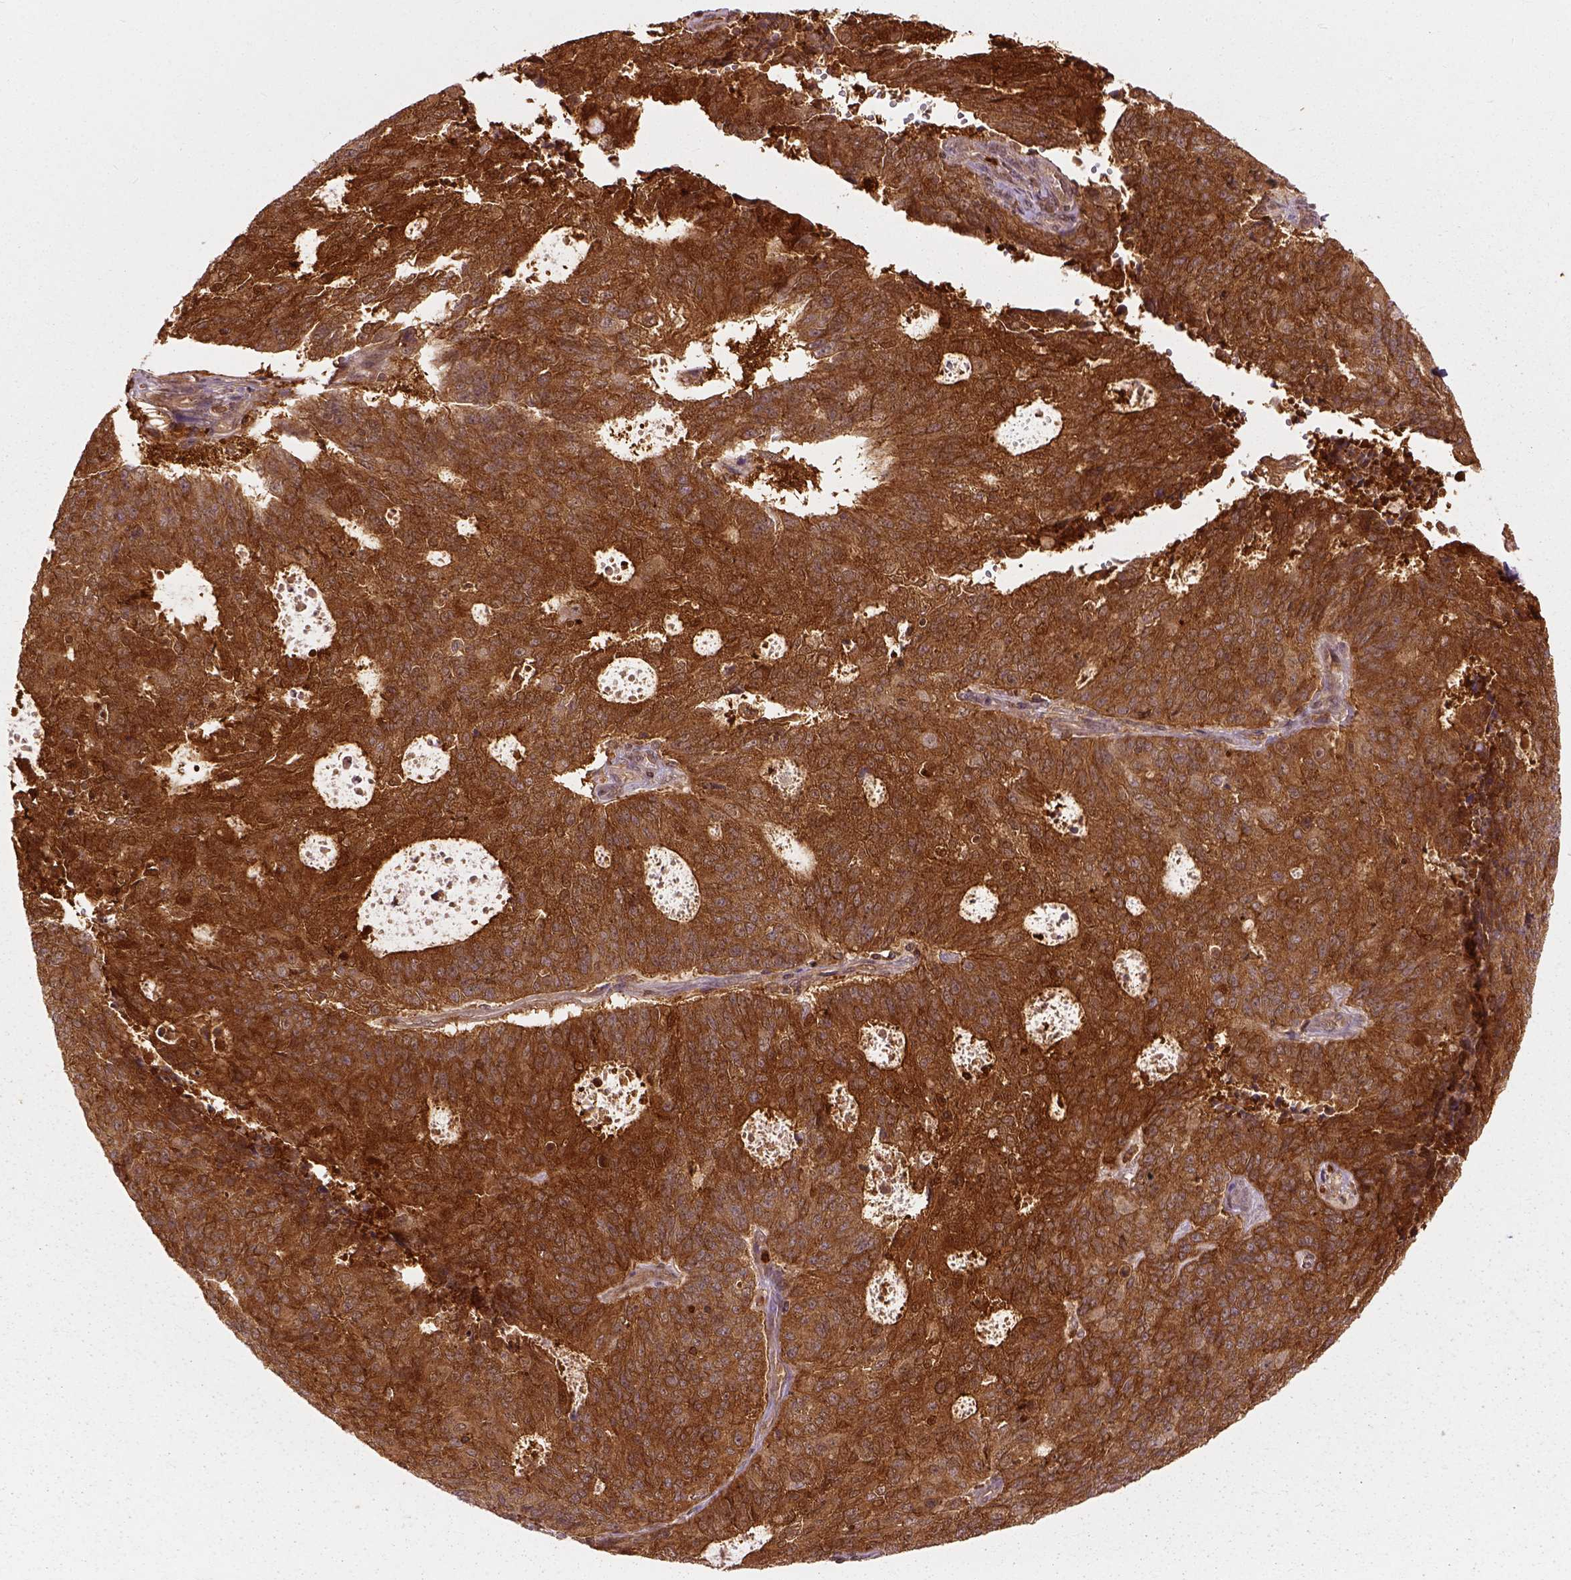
{"staining": {"intensity": "strong", "quantity": ">75%", "location": "cytoplasmic/membranous"}, "tissue": "endometrial cancer", "cell_type": "Tumor cells", "image_type": "cancer", "snomed": [{"axis": "morphology", "description": "Adenocarcinoma, NOS"}, {"axis": "topography", "description": "Endometrium"}], "caption": "Immunohistochemical staining of human endometrial cancer exhibits strong cytoplasmic/membranous protein positivity in approximately >75% of tumor cells.", "gene": "GPI", "patient": {"sex": "female", "age": 82}}